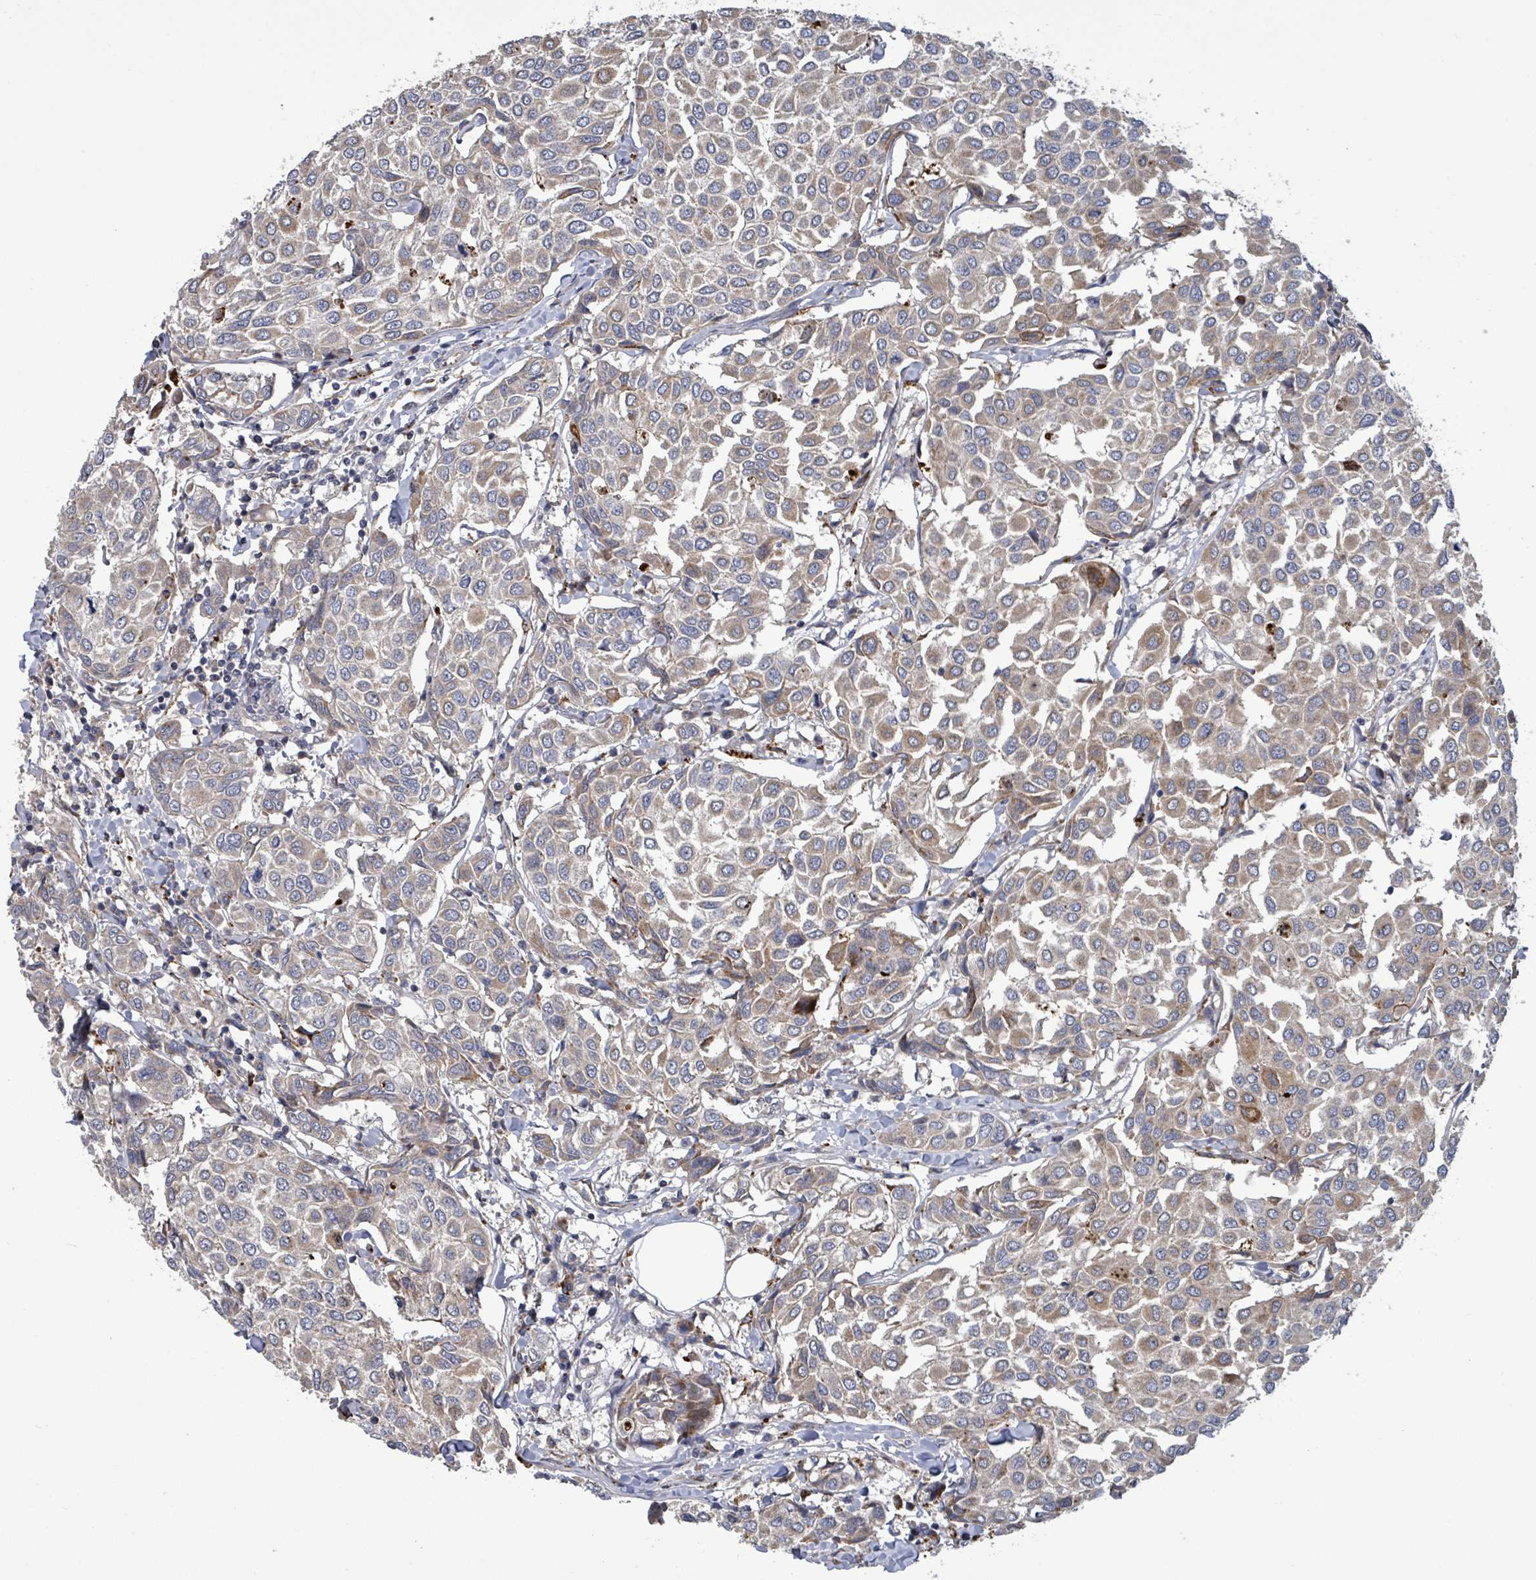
{"staining": {"intensity": "weak", "quantity": "25%-75%", "location": "cytoplasmic/membranous"}, "tissue": "breast cancer", "cell_type": "Tumor cells", "image_type": "cancer", "snomed": [{"axis": "morphology", "description": "Duct carcinoma"}, {"axis": "topography", "description": "Breast"}], "caption": "Brown immunohistochemical staining in breast infiltrating ductal carcinoma exhibits weak cytoplasmic/membranous expression in approximately 25%-75% of tumor cells. (IHC, brightfield microscopy, high magnification).", "gene": "DIPK2A", "patient": {"sex": "female", "age": 55}}